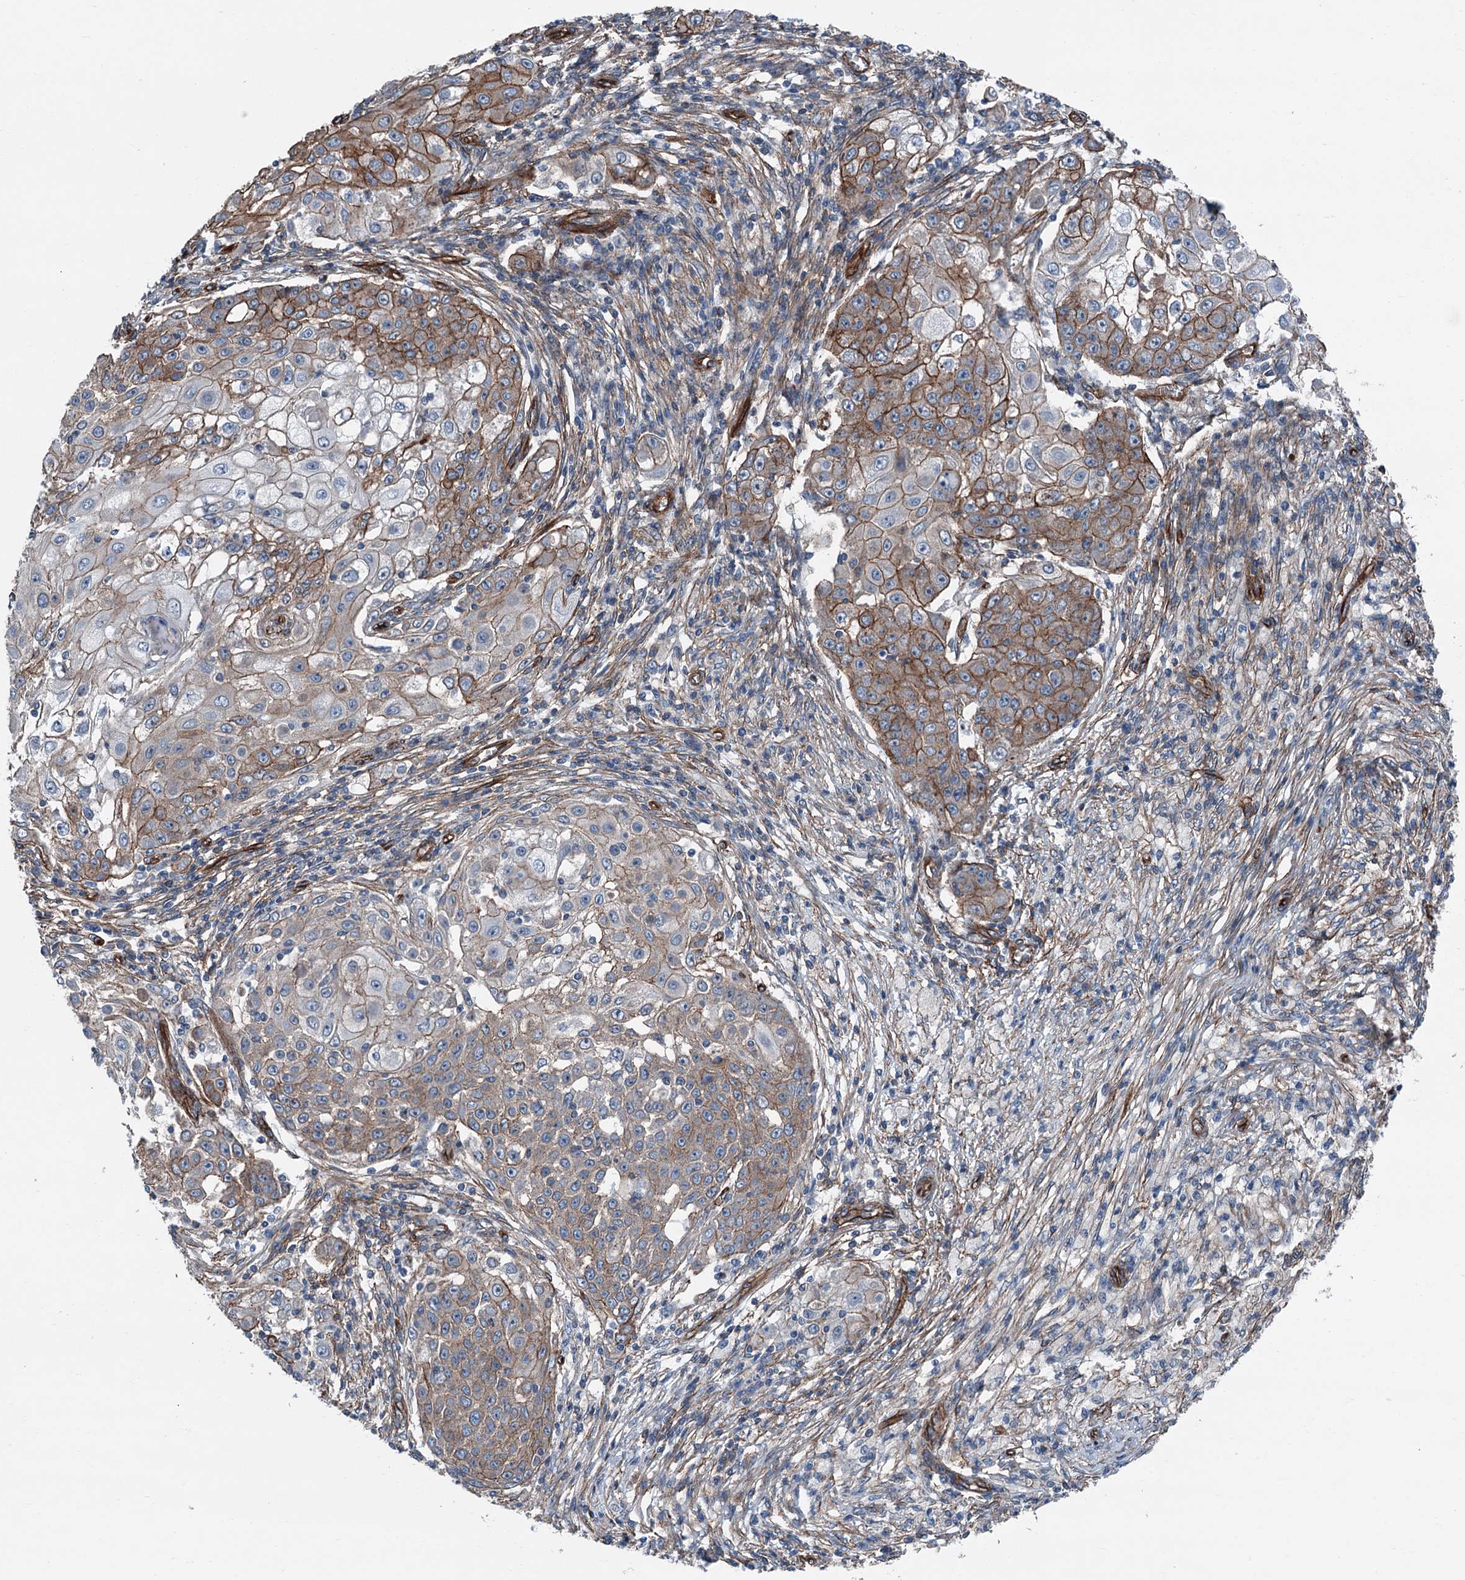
{"staining": {"intensity": "moderate", "quantity": "25%-75%", "location": "cytoplasmic/membranous"}, "tissue": "ovarian cancer", "cell_type": "Tumor cells", "image_type": "cancer", "snomed": [{"axis": "morphology", "description": "Carcinoma, endometroid"}, {"axis": "topography", "description": "Ovary"}], "caption": "Immunohistochemical staining of human endometroid carcinoma (ovarian) displays medium levels of moderate cytoplasmic/membranous protein staining in about 25%-75% of tumor cells. The protein is shown in brown color, while the nuclei are stained blue.", "gene": "NMRAL1", "patient": {"sex": "female", "age": 42}}